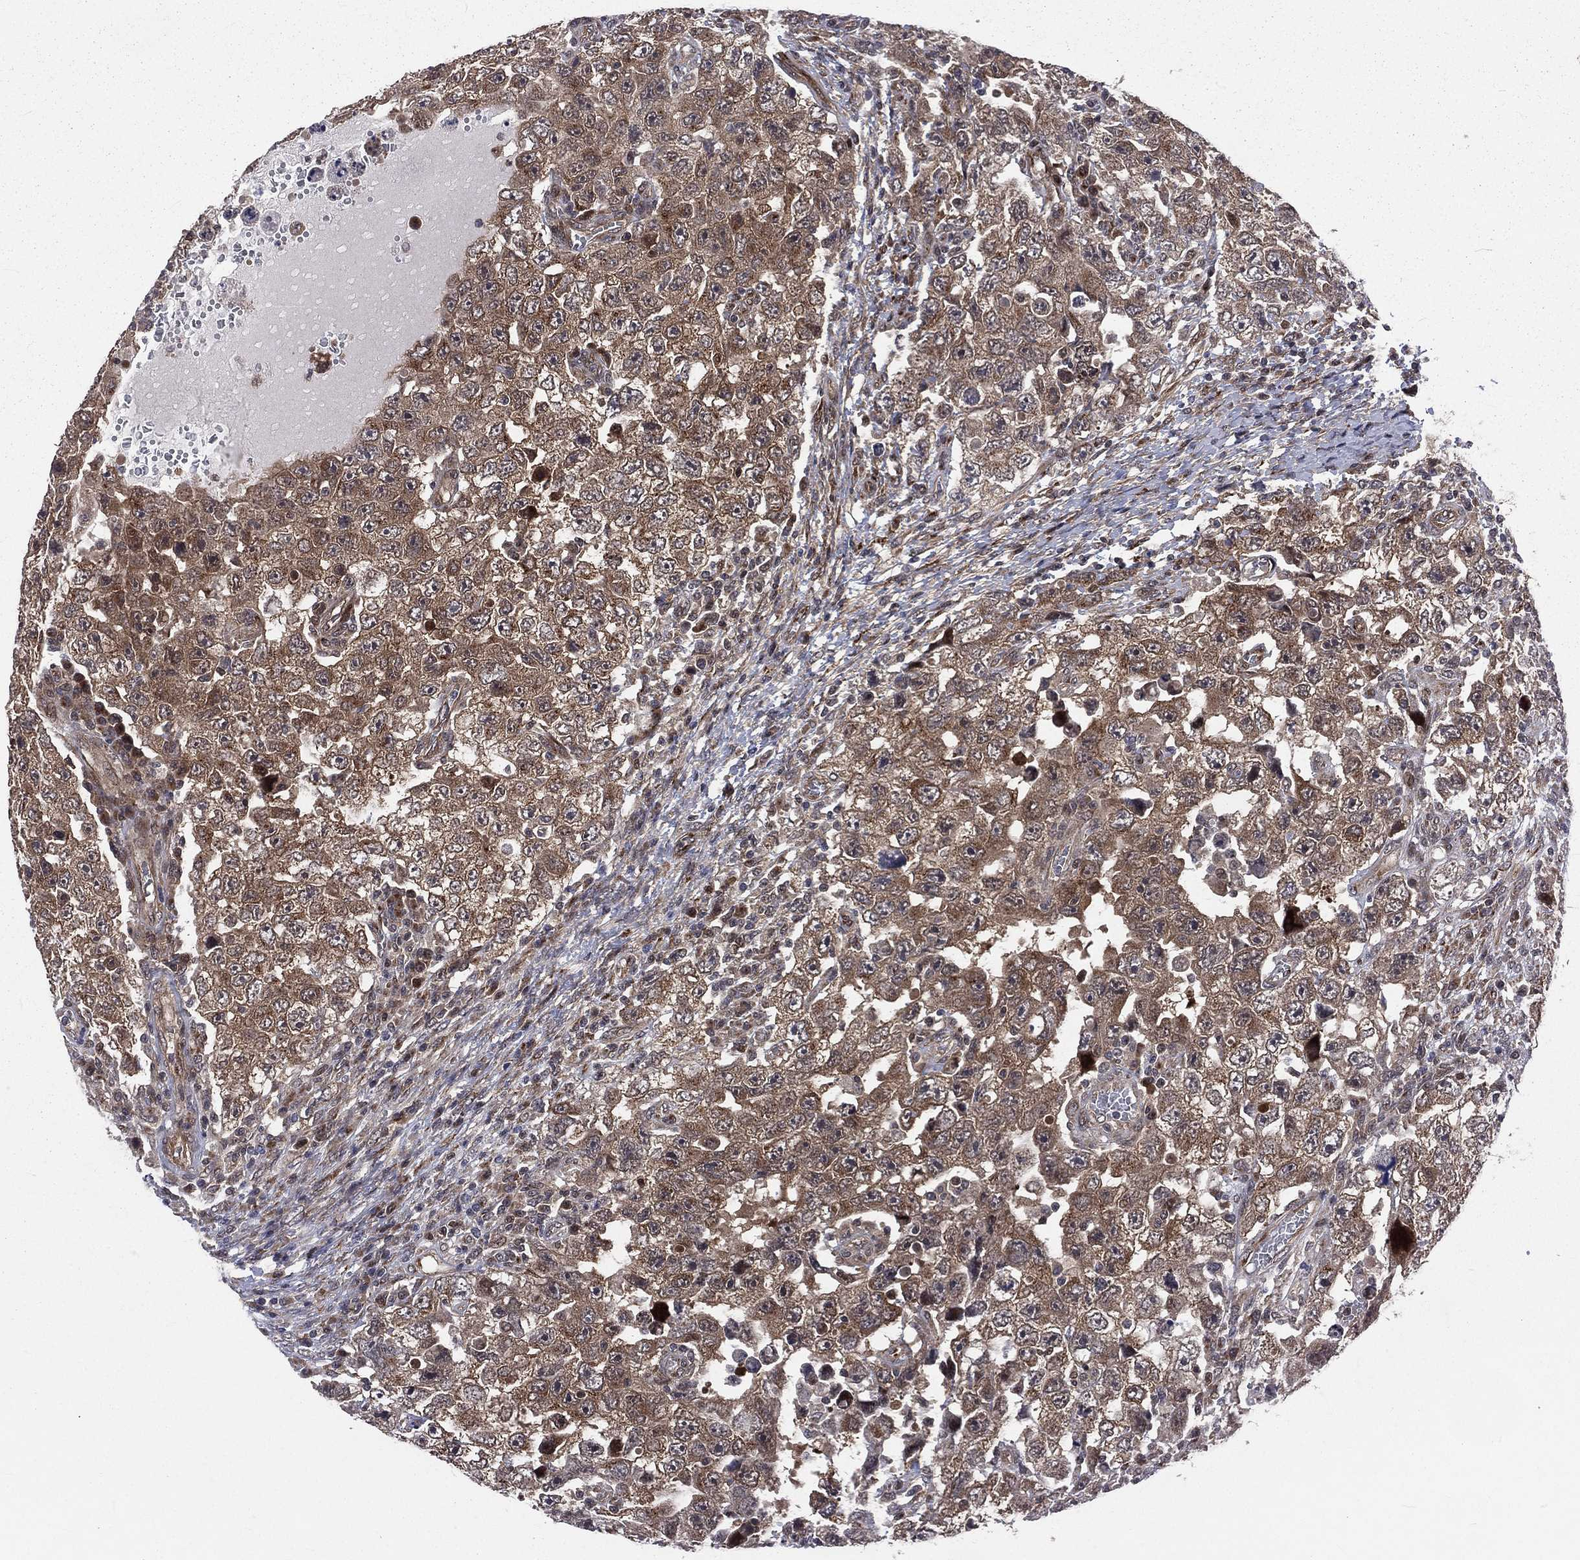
{"staining": {"intensity": "weak", "quantity": "25%-75%", "location": "cytoplasmic/membranous"}, "tissue": "testis cancer", "cell_type": "Tumor cells", "image_type": "cancer", "snomed": [{"axis": "morphology", "description": "Carcinoma, Embryonal, NOS"}, {"axis": "topography", "description": "Testis"}], "caption": "About 25%-75% of tumor cells in human embryonal carcinoma (testis) demonstrate weak cytoplasmic/membranous protein expression as visualized by brown immunohistochemical staining.", "gene": "ARL3", "patient": {"sex": "male", "age": 26}}